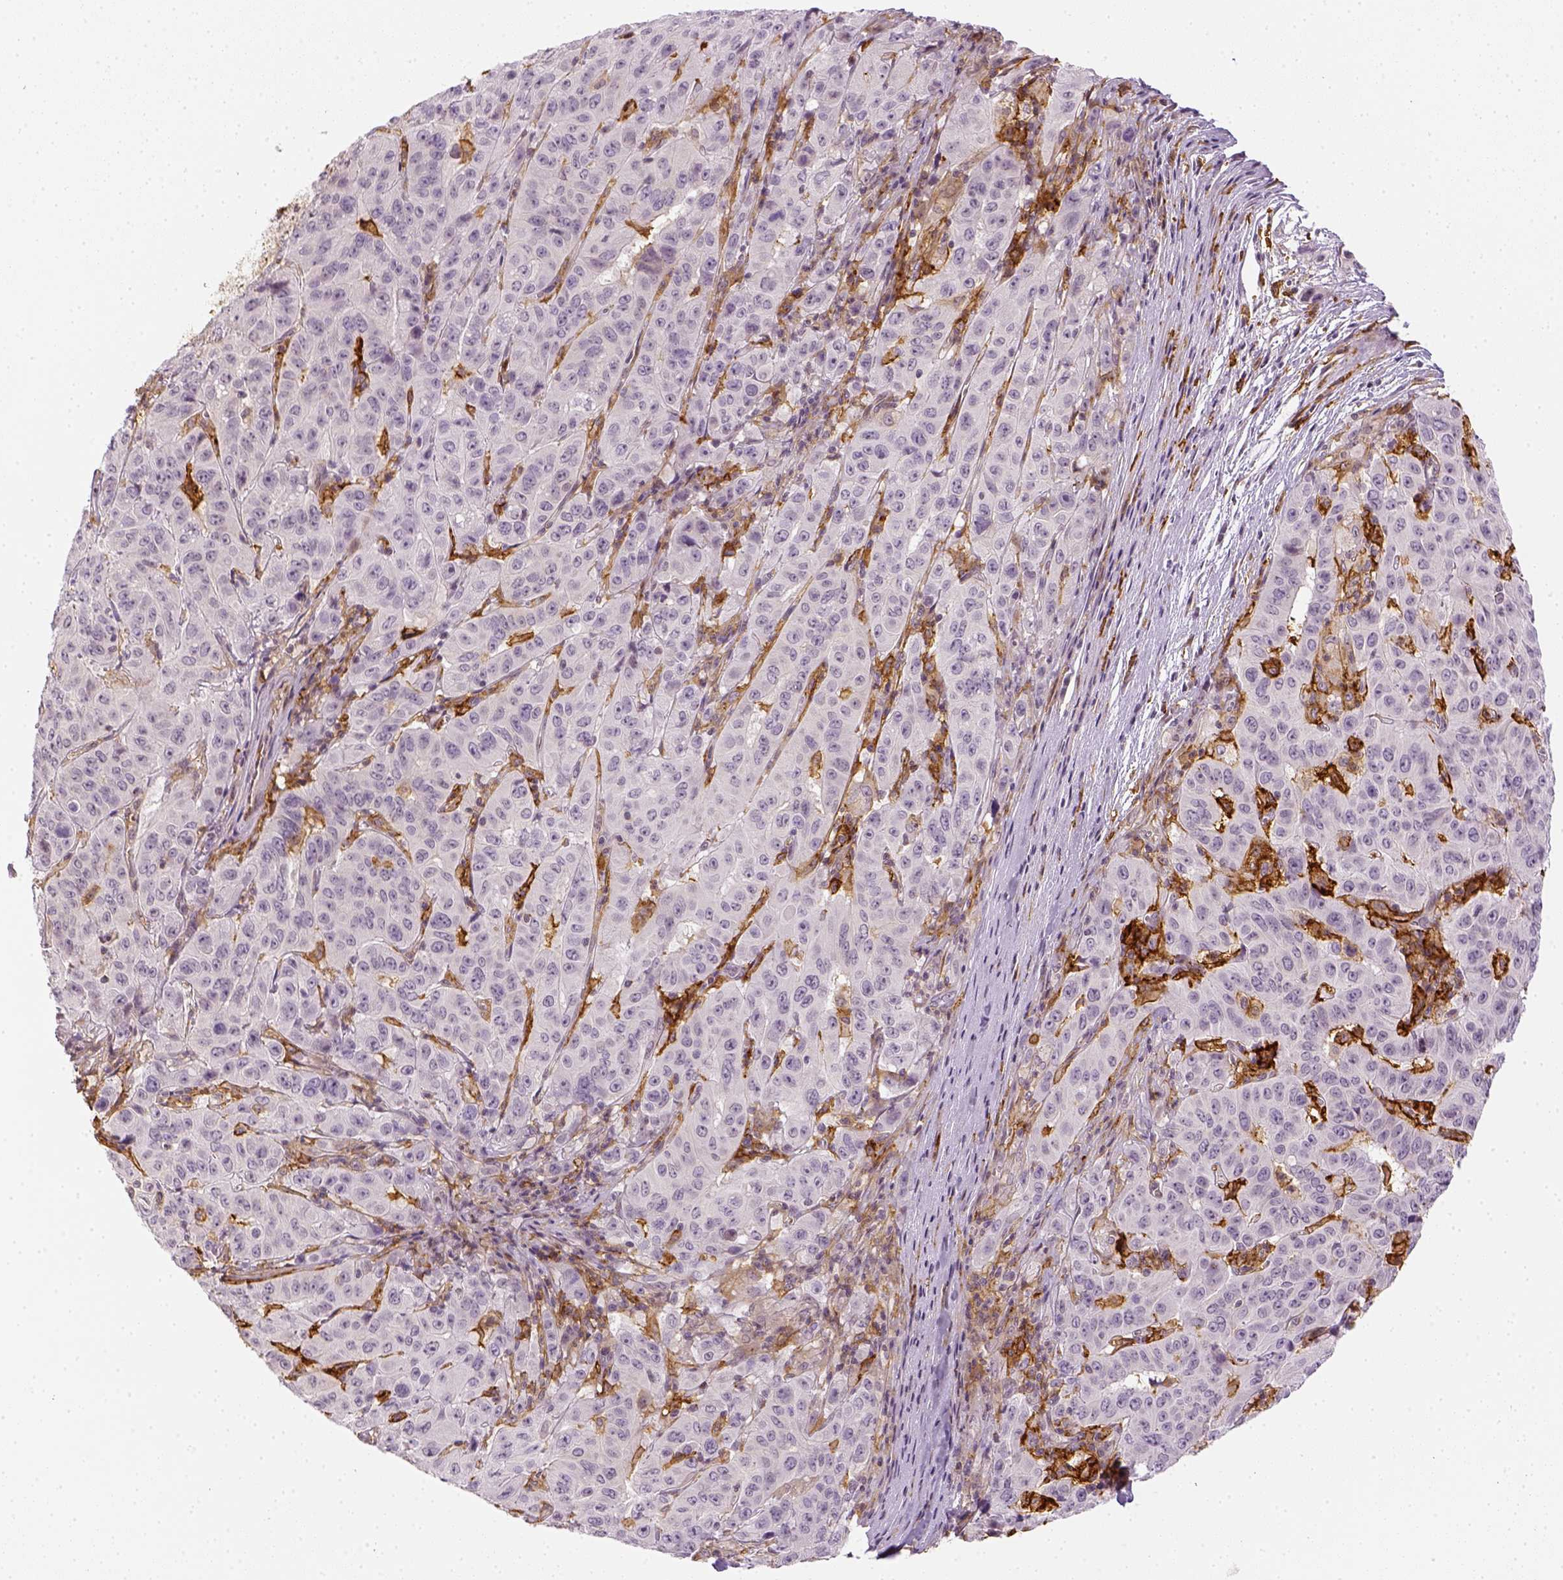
{"staining": {"intensity": "negative", "quantity": "none", "location": "none"}, "tissue": "pancreatic cancer", "cell_type": "Tumor cells", "image_type": "cancer", "snomed": [{"axis": "morphology", "description": "Adenocarcinoma, NOS"}, {"axis": "topography", "description": "Pancreas"}], "caption": "DAB immunohistochemical staining of human adenocarcinoma (pancreatic) shows no significant expression in tumor cells.", "gene": "CD14", "patient": {"sex": "male", "age": 63}}